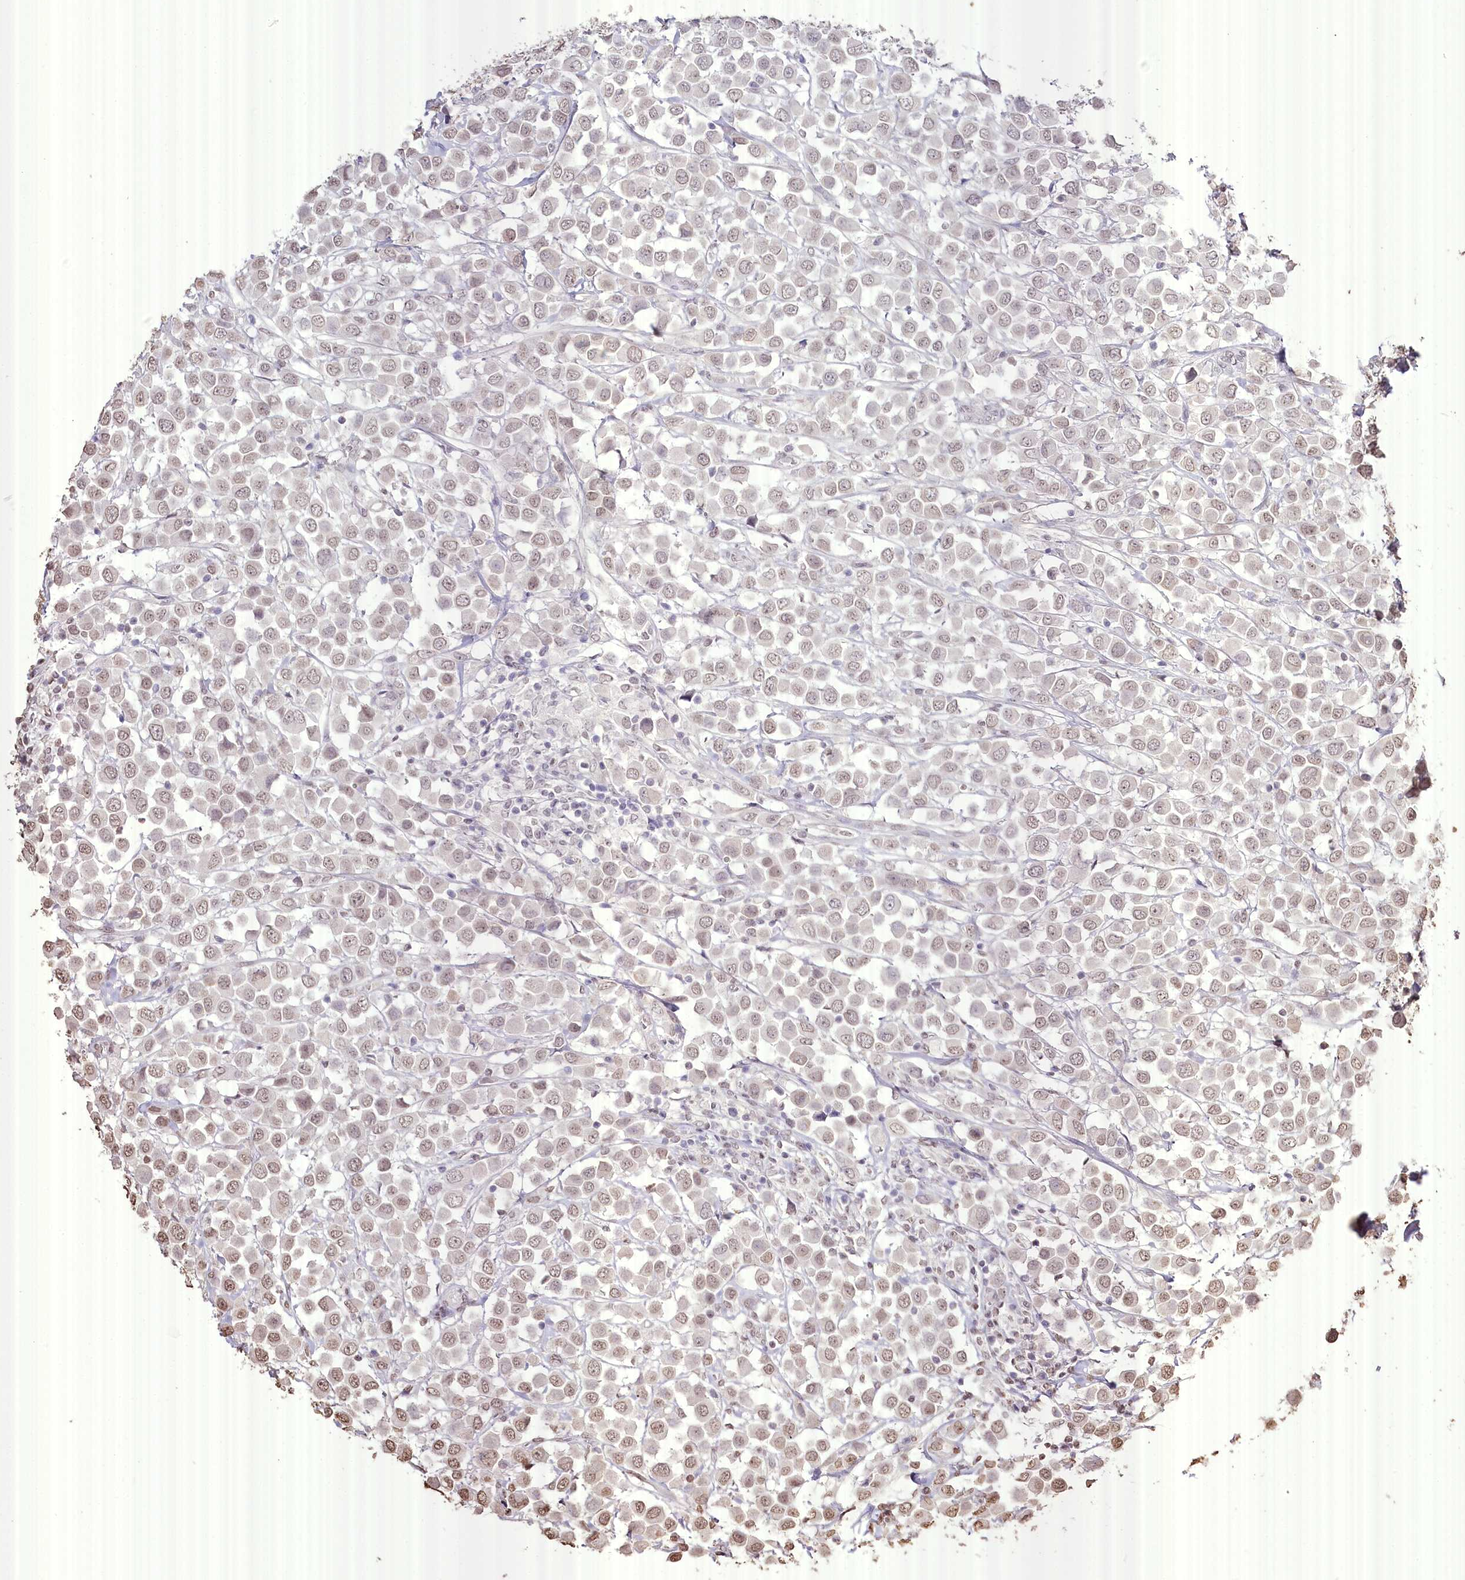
{"staining": {"intensity": "weak", "quantity": "25%-75%", "location": "nuclear"}, "tissue": "breast cancer", "cell_type": "Tumor cells", "image_type": "cancer", "snomed": [{"axis": "morphology", "description": "Duct carcinoma"}, {"axis": "topography", "description": "Breast"}], "caption": "Protein expression analysis of human infiltrating ductal carcinoma (breast) reveals weak nuclear positivity in approximately 25%-75% of tumor cells.", "gene": "SLC39A10", "patient": {"sex": "female", "age": 61}}